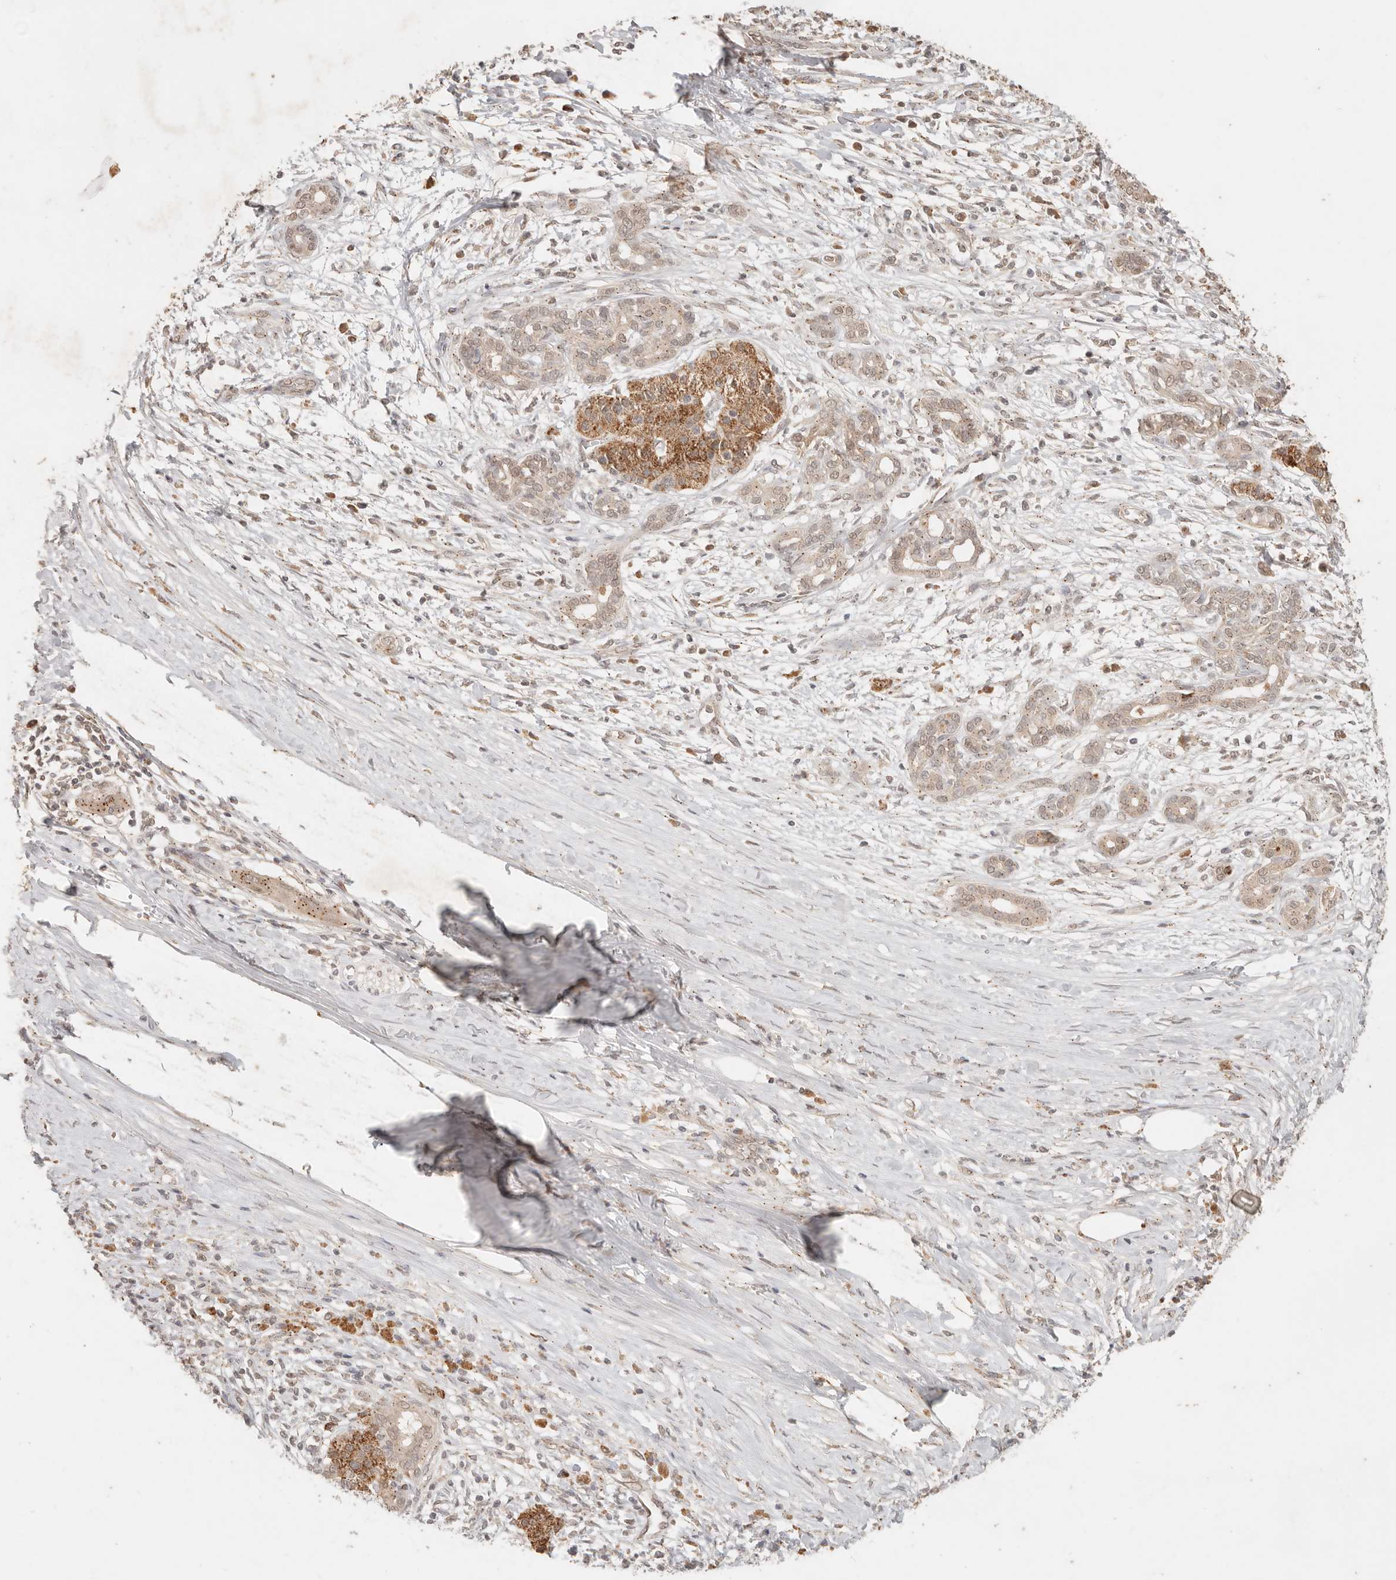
{"staining": {"intensity": "weak", "quantity": "25%-75%", "location": "cytoplasmic/membranous"}, "tissue": "pancreatic cancer", "cell_type": "Tumor cells", "image_type": "cancer", "snomed": [{"axis": "morphology", "description": "Adenocarcinoma, NOS"}, {"axis": "topography", "description": "Pancreas"}], "caption": "Protein analysis of adenocarcinoma (pancreatic) tissue reveals weak cytoplasmic/membranous expression in approximately 25%-75% of tumor cells.", "gene": "LMO4", "patient": {"sex": "male", "age": 58}}